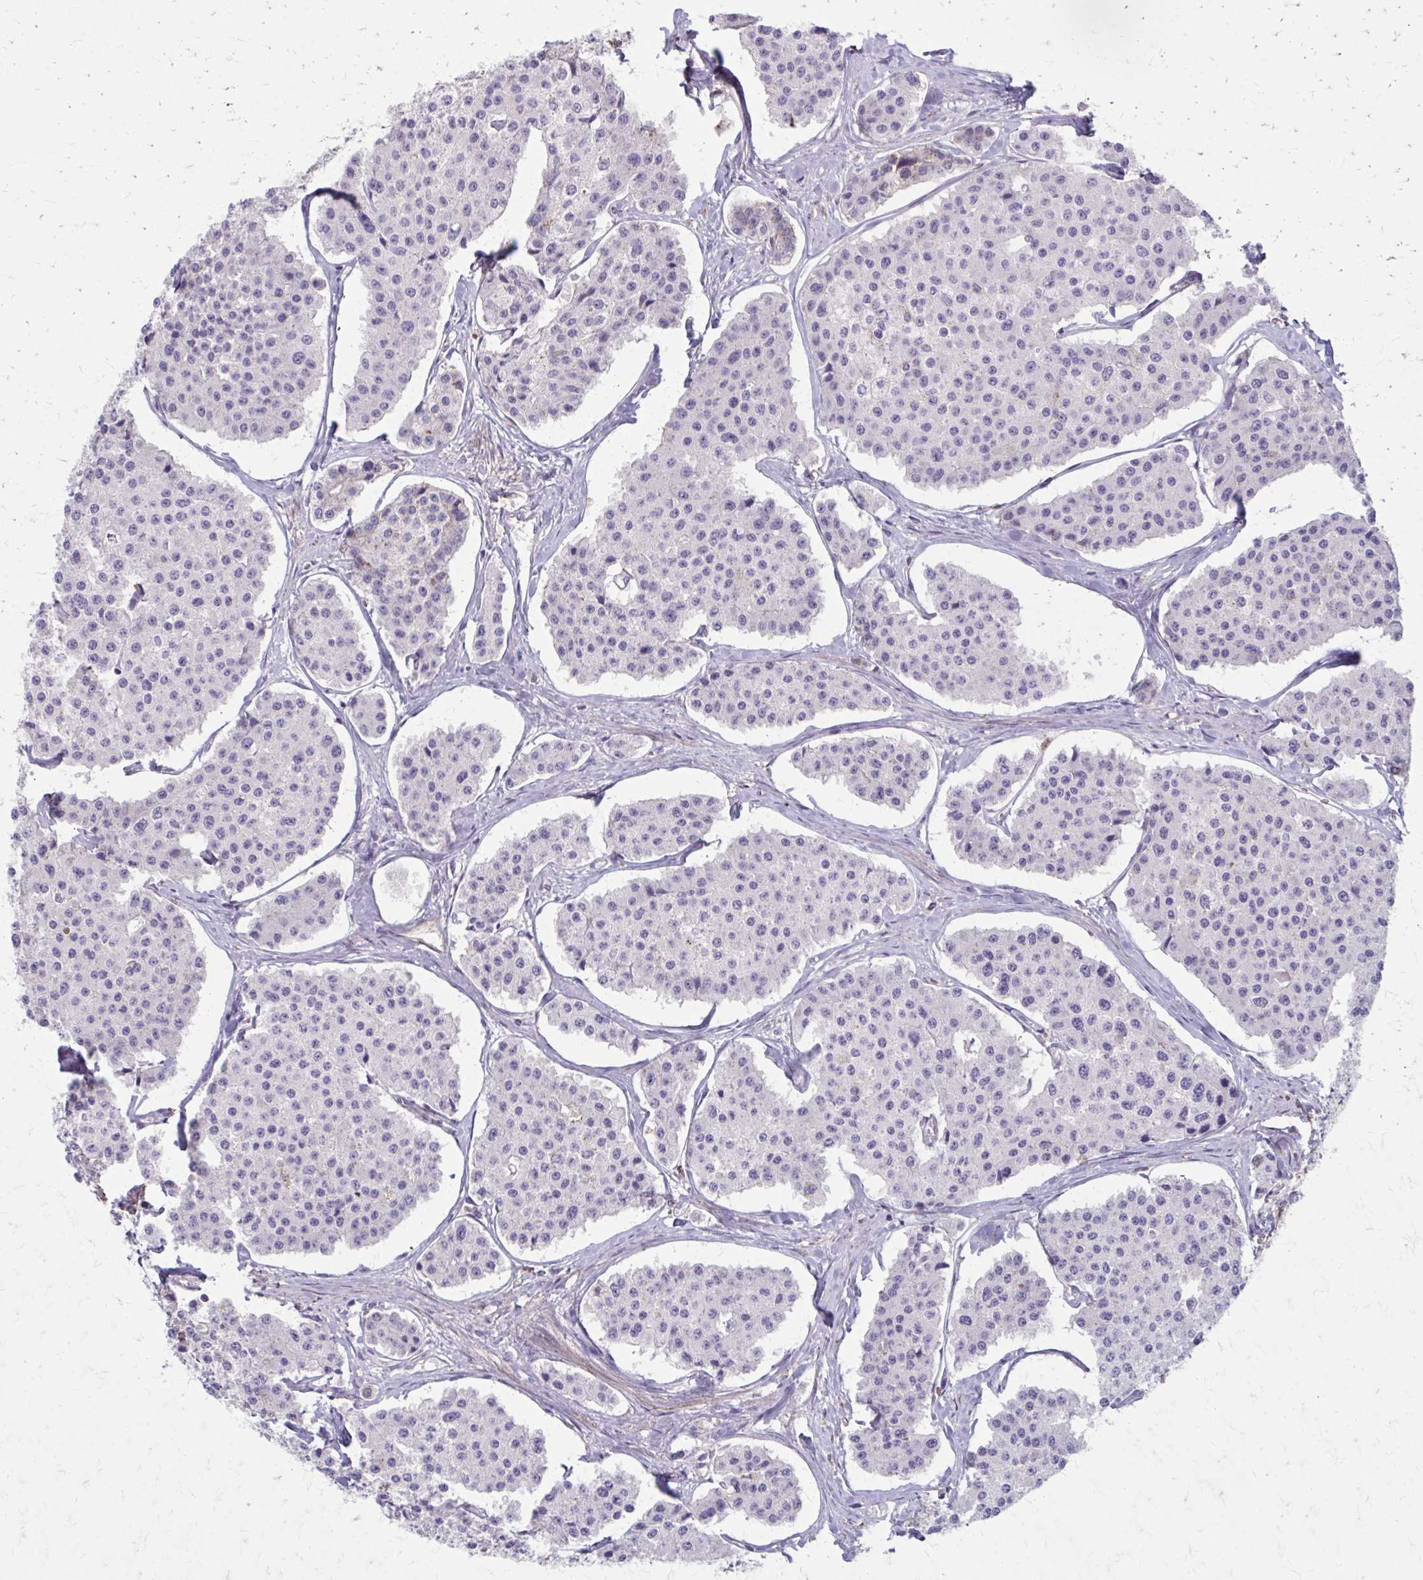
{"staining": {"intensity": "negative", "quantity": "none", "location": "none"}, "tissue": "carcinoid", "cell_type": "Tumor cells", "image_type": "cancer", "snomed": [{"axis": "morphology", "description": "Carcinoid, malignant, NOS"}, {"axis": "topography", "description": "Small intestine"}], "caption": "DAB (3,3'-diaminobenzidine) immunohistochemical staining of human carcinoid exhibits no significant expression in tumor cells.", "gene": "MMP14", "patient": {"sex": "female", "age": 65}}